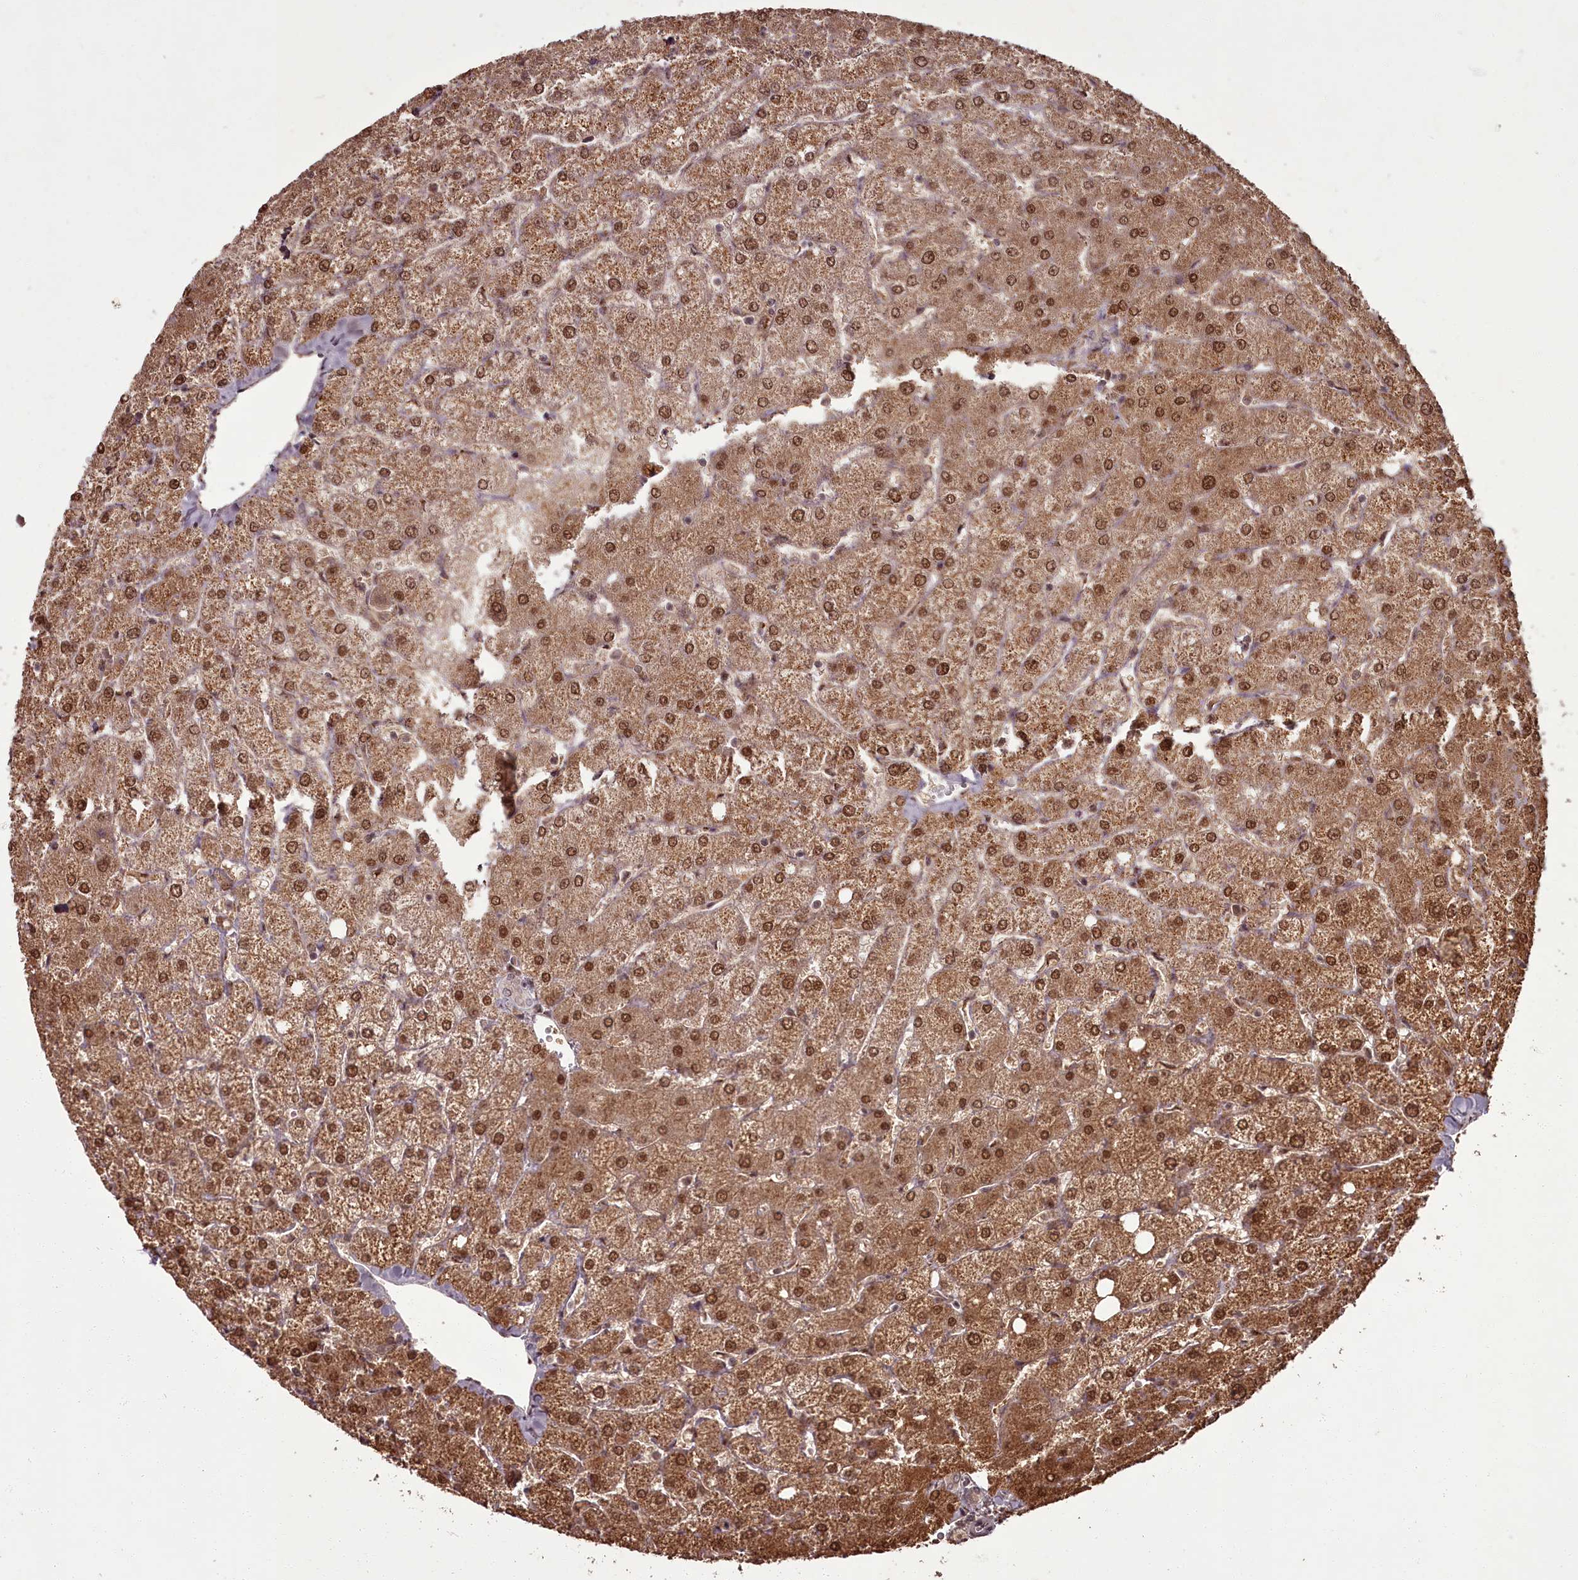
{"staining": {"intensity": "weak", "quantity": "25%-75%", "location": "cytoplasmic/membranous,nuclear"}, "tissue": "liver", "cell_type": "Cholangiocytes", "image_type": "normal", "snomed": [{"axis": "morphology", "description": "Normal tissue, NOS"}, {"axis": "topography", "description": "Liver"}], "caption": "Immunohistochemistry (DAB) staining of benign human liver reveals weak cytoplasmic/membranous,nuclear protein staining in approximately 25%-75% of cholangiocytes.", "gene": "CEP83", "patient": {"sex": "female", "age": 54}}